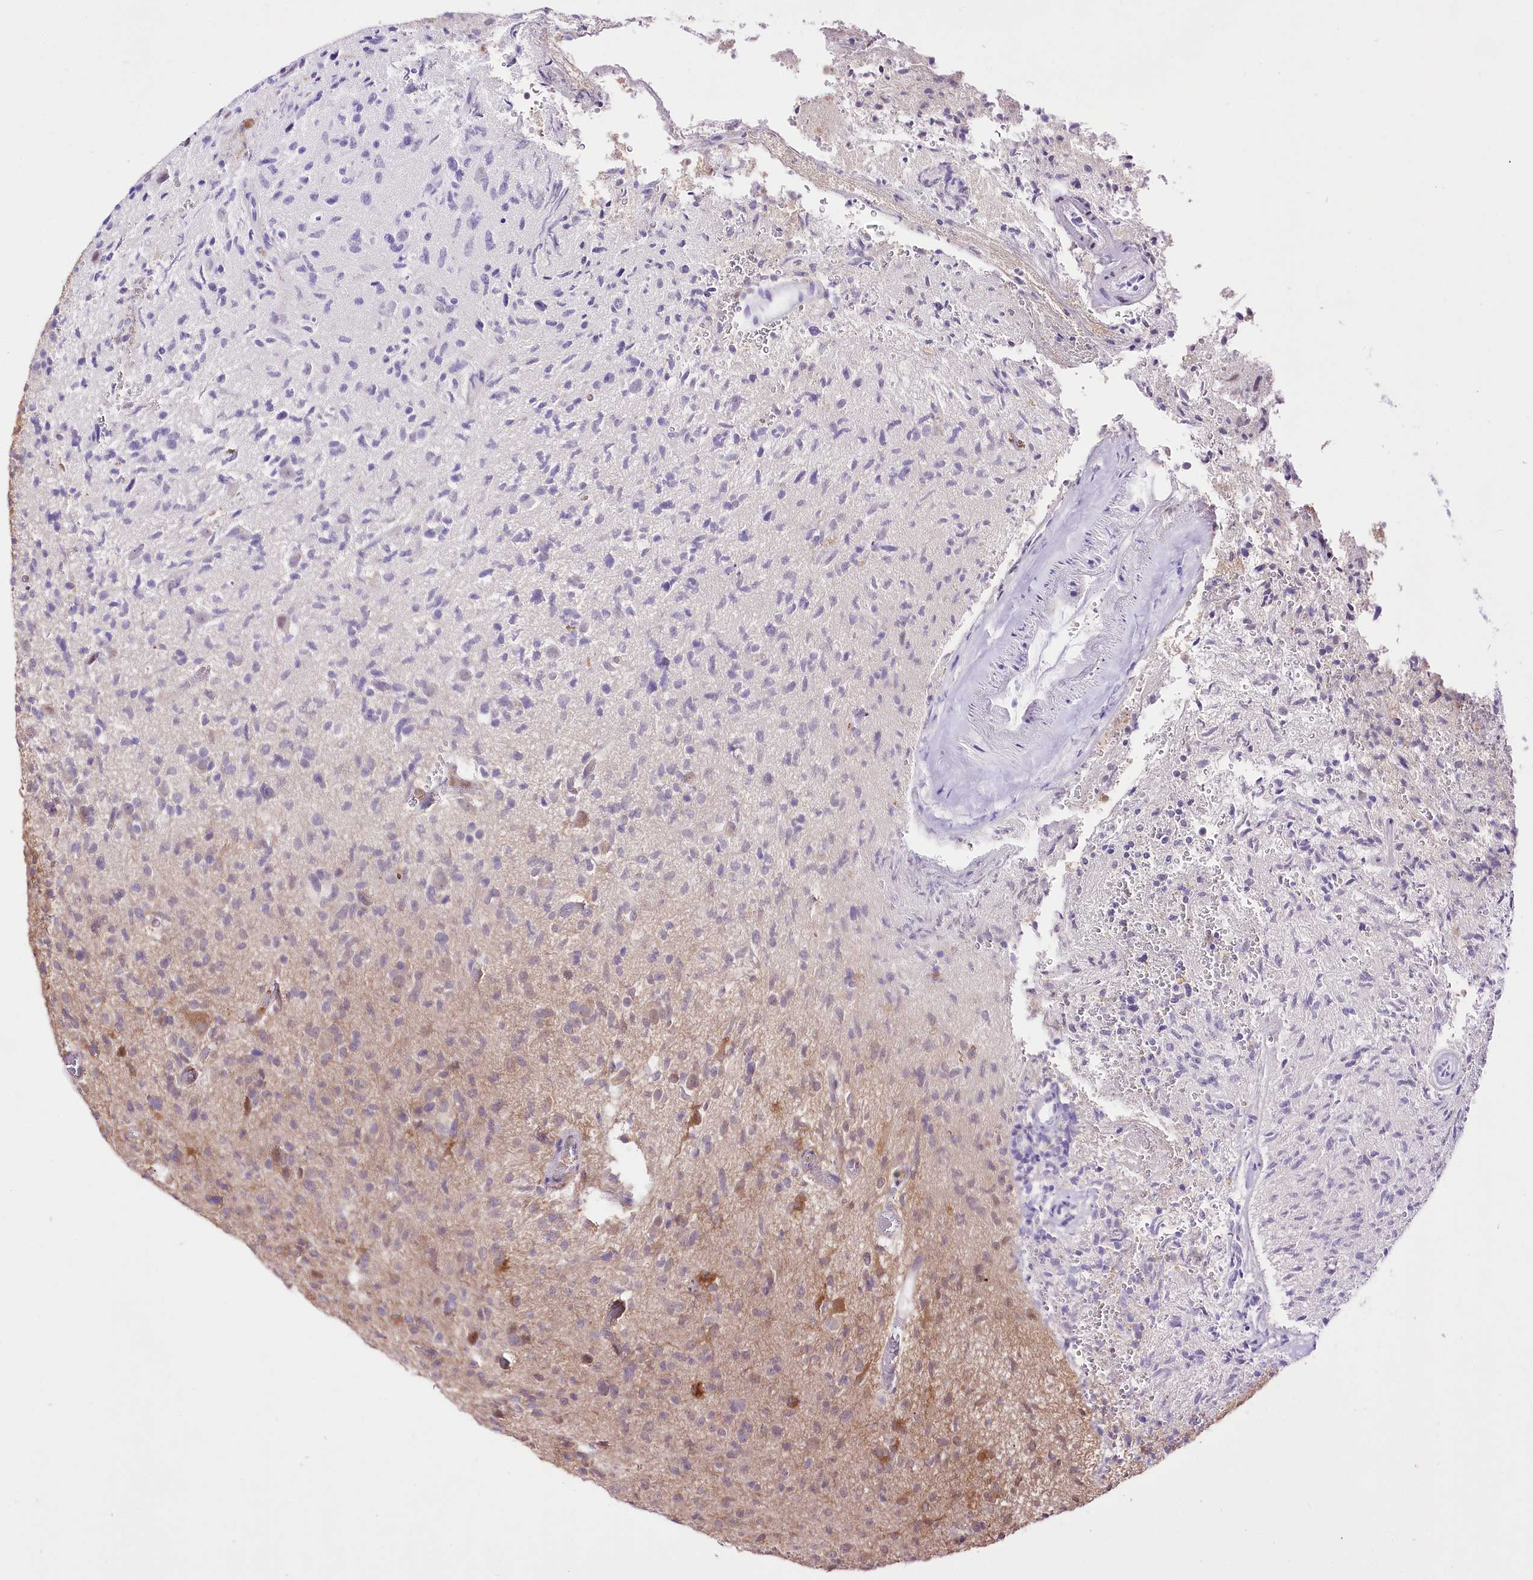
{"staining": {"intensity": "weak", "quantity": "25%-75%", "location": "cytoplasmic/membranous"}, "tissue": "glioma", "cell_type": "Tumor cells", "image_type": "cancer", "snomed": [{"axis": "morphology", "description": "Glioma, malignant, High grade"}, {"axis": "topography", "description": "Brain"}], "caption": "Tumor cells show weak cytoplasmic/membranous expression in approximately 25%-75% of cells in glioma.", "gene": "UGP2", "patient": {"sex": "female", "age": 57}}